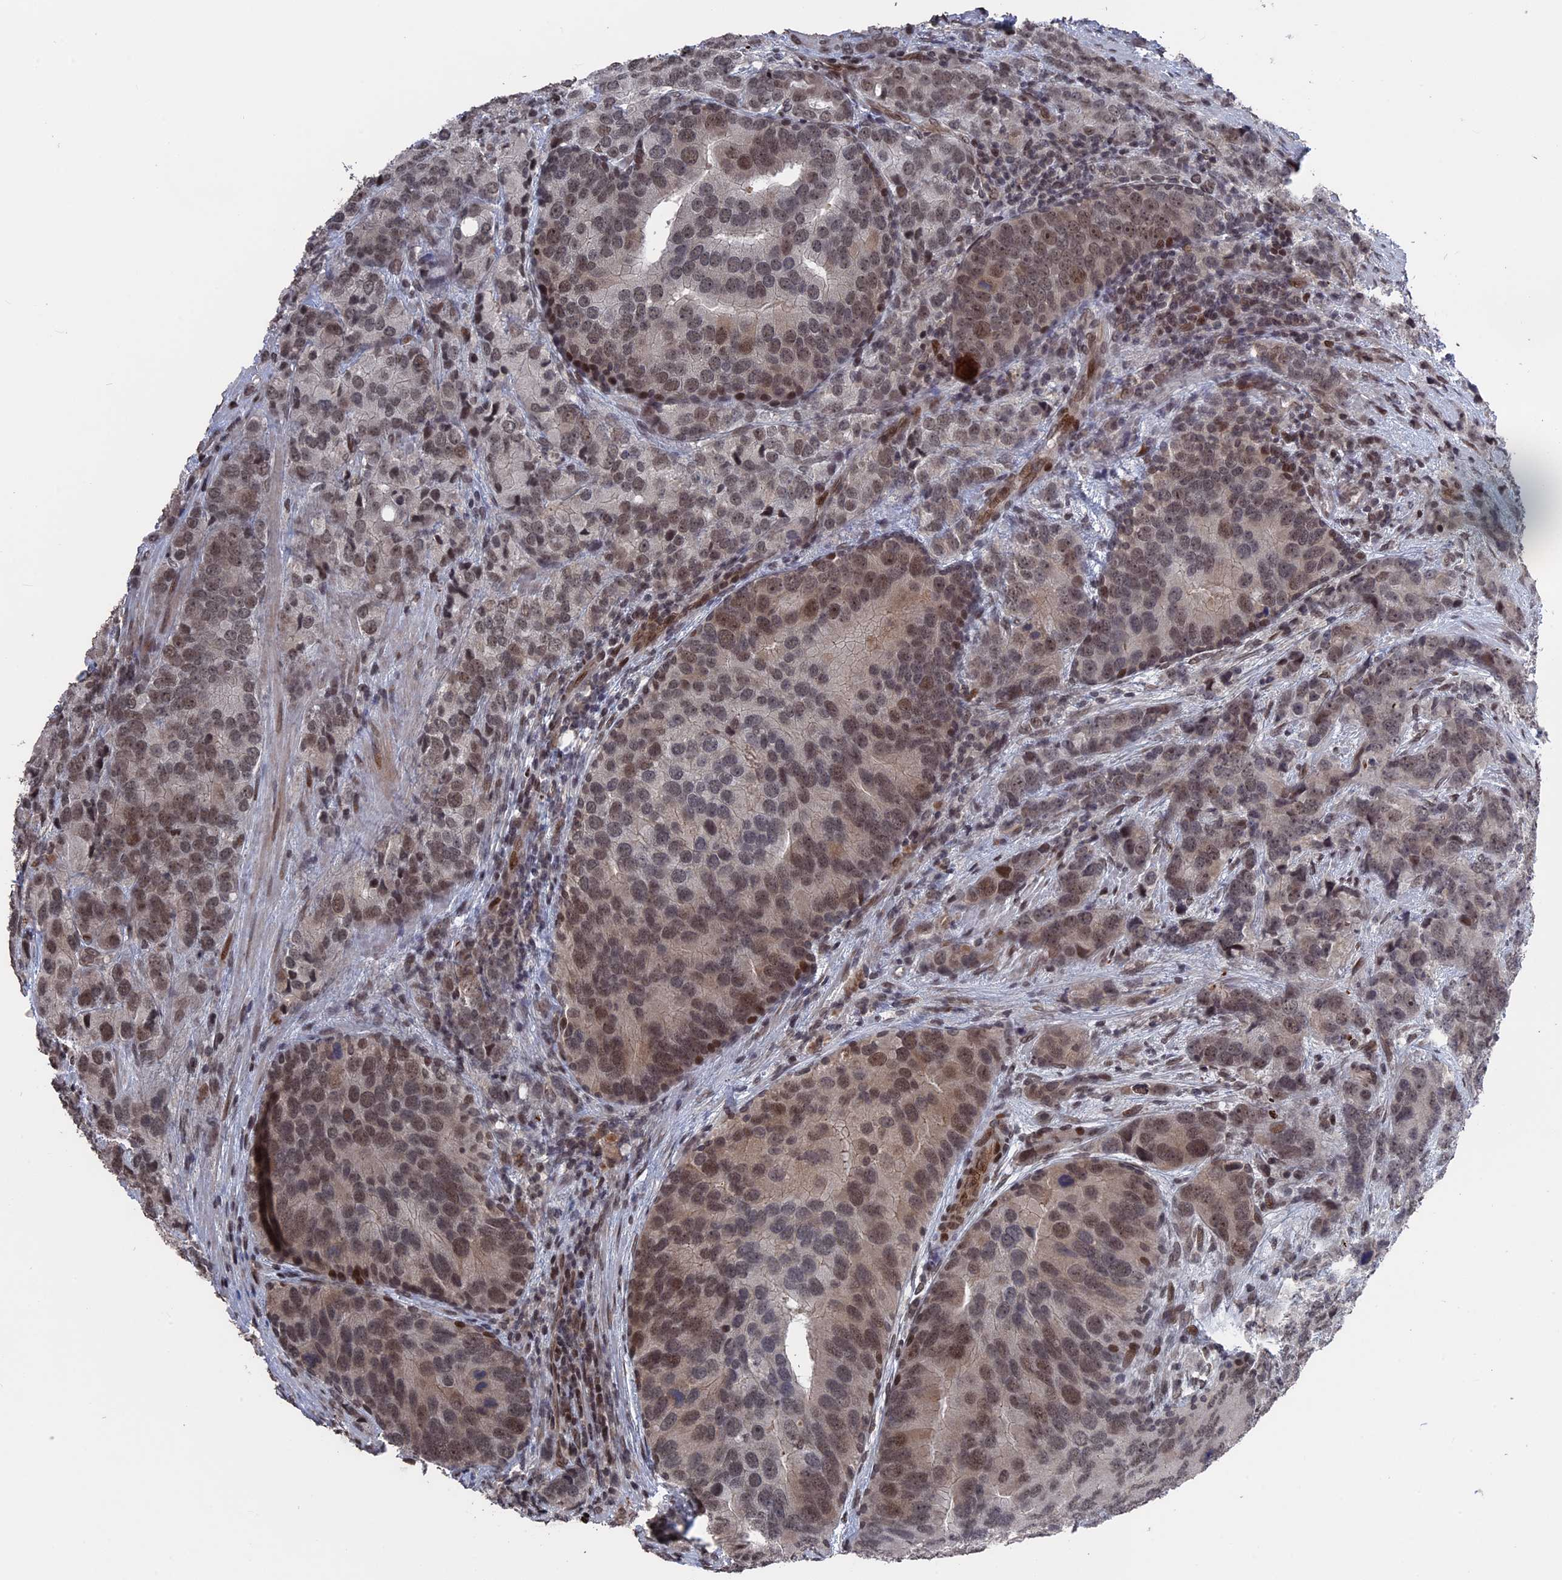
{"staining": {"intensity": "moderate", "quantity": "<25%", "location": "nuclear"}, "tissue": "prostate cancer", "cell_type": "Tumor cells", "image_type": "cancer", "snomed": [{"axis": "morphology", "description": "Adenocarcinoma, High grade"}, {"axis": "topography", "description": "Prostate"}], "caption": "Protein staining of prostate cancer (adenocarcinoma (high-grade)) tissue reveals moderate nuclear expression in approximately <25% of tumor cells. The protein of interest is stained brown, and the nuclei are stained in blue (DAB (3,3'-diaminobenzidine) IHC with brightfield microscopy, high magnification).", "gene": "NR2C2AP", "patient": {"sex": "male", "age": 62}}